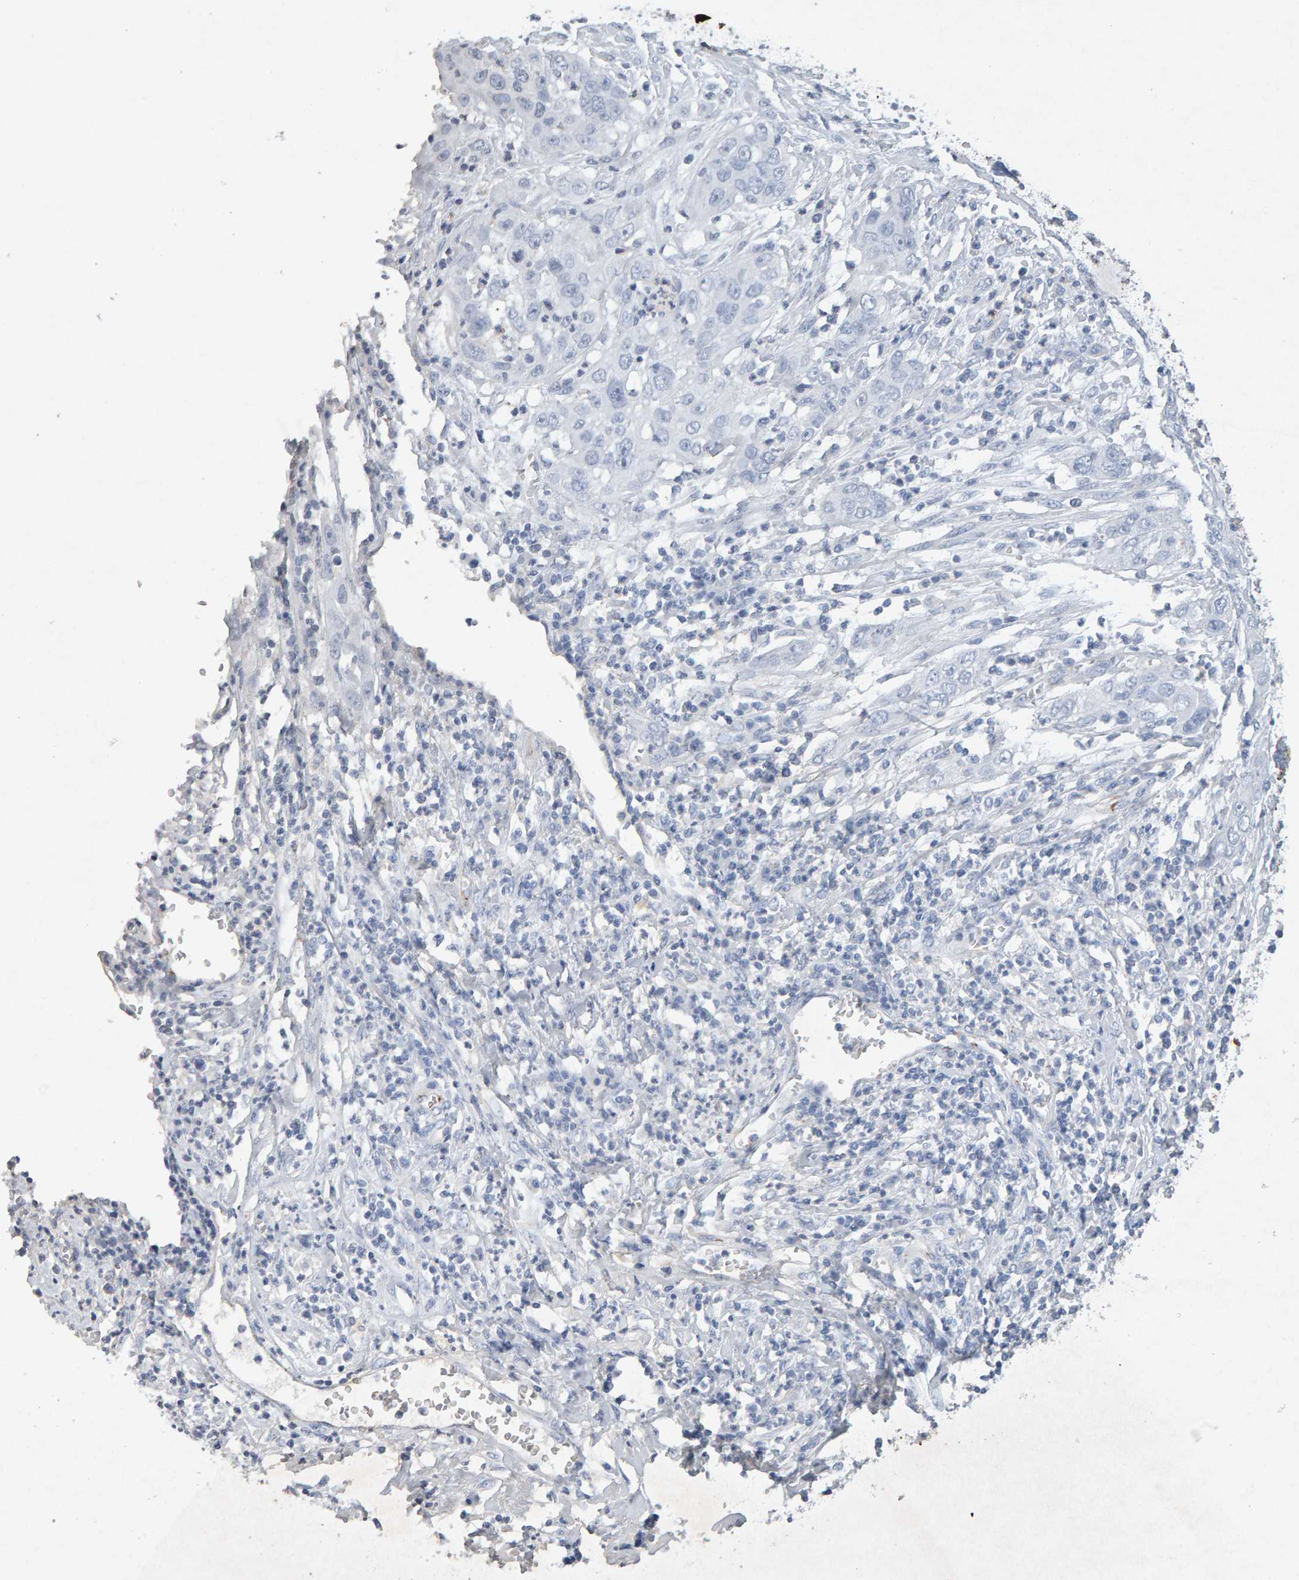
{"staining": {"intensity": "negative", "quantity": "none", "location": "none"}, "tissue": "cervical cancer", "cell_type": "Tumor cells", "image_type": "cancer", "snomed": [{"axis": "morphology", "description": "Squamous cell carcinoma, NOS"}, {"axis": "topography", "description": "Cervix"}], "caption": "Micrograph shows no significant protein positivity in tumor cells of squamous cell carcinoma (cervical). (DAB IHC visualized using brightfield microscopy, high magnification).", "gene": "PTPRM", "patient": {"sex": "female", "age": 32}}